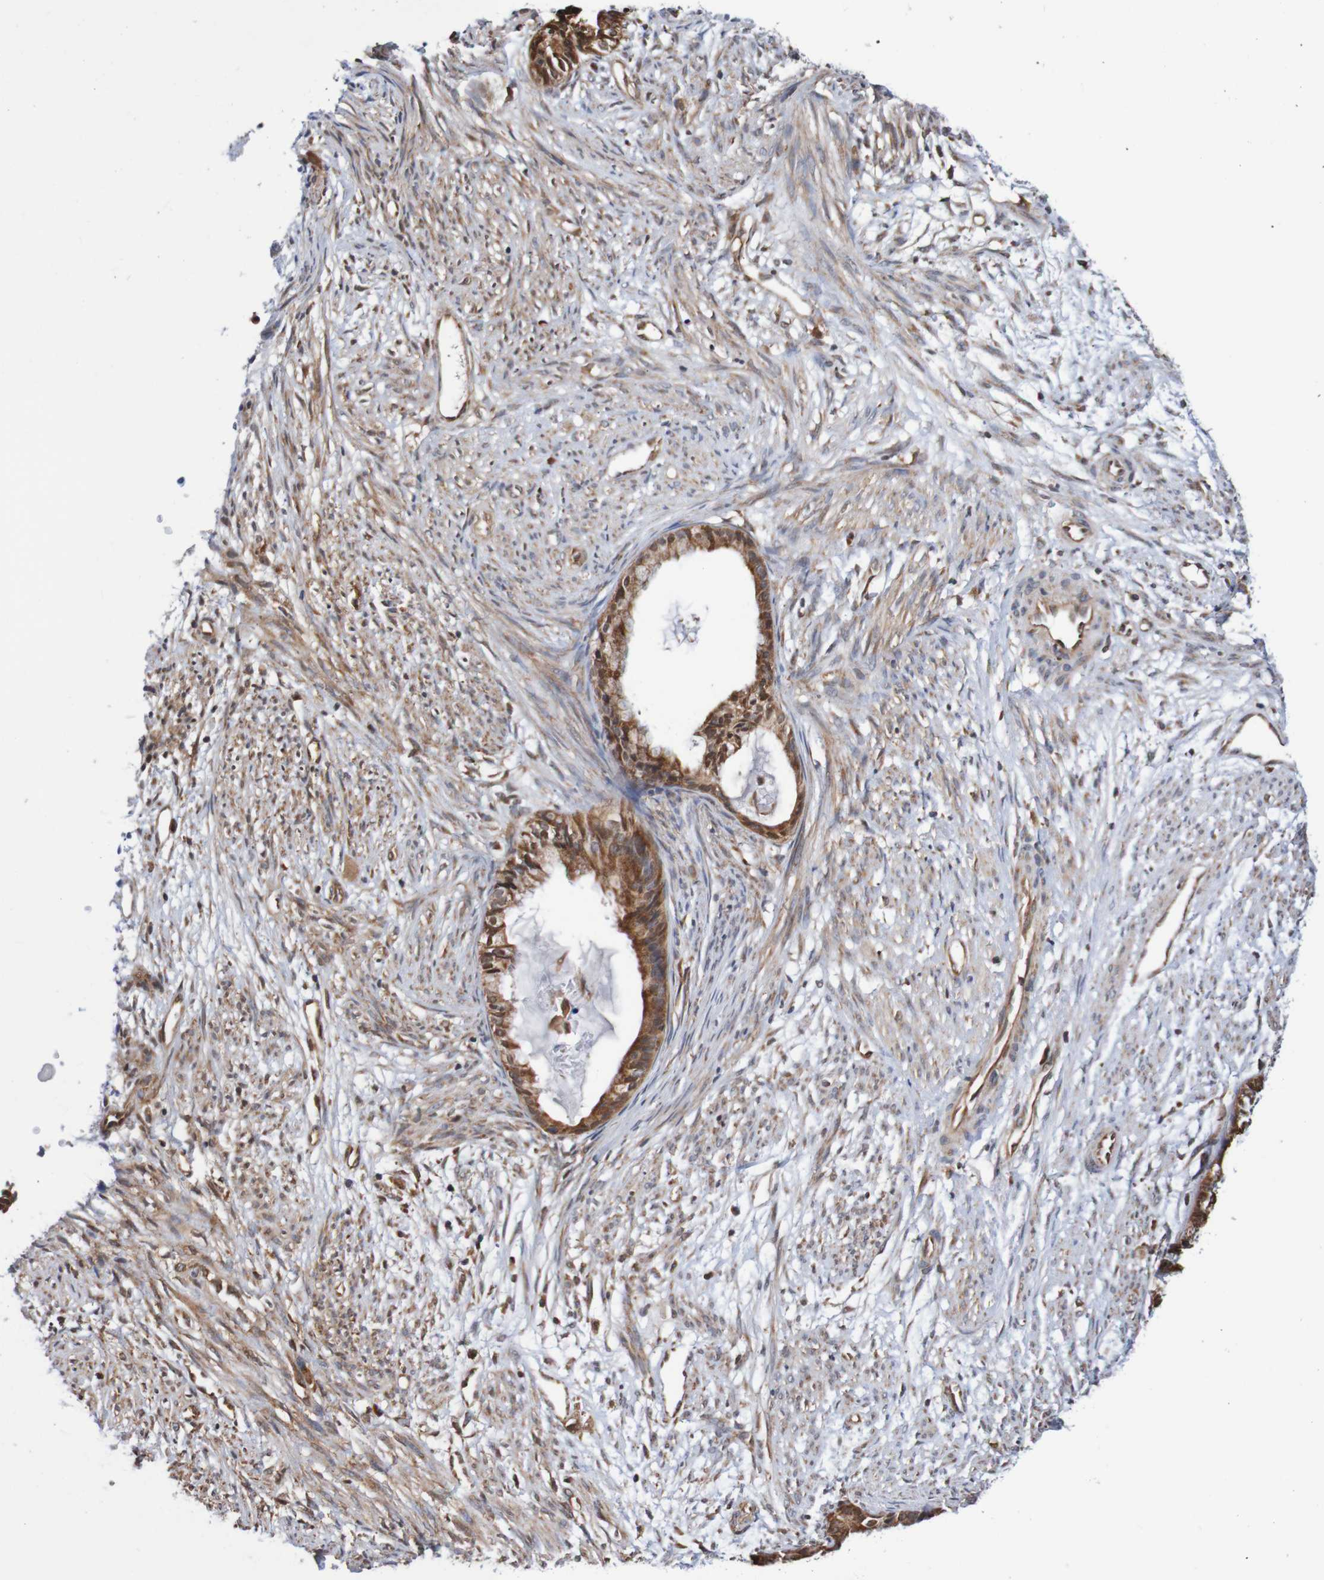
{"staining": {"intensity": "moderate", "quantity": ">75%", "location": "cytoplasmic/membranous"}, "tissue": "cervical cancer", "cell_type": "Tumor cells", "image_type": "cancer", "snomed": [{"axis": "morphology", "description": "Normal tissue, NOS"}, {"axis": "morphology", "description": "Adenocarcinoma, NOS"}, {"axis": "topography", "description": "Cervix"}, {"axis": "topography", "description": "Endometrium"}], "caption": "A high-resolution micrograph shows IHC staining of adenocarcinoma (cervical), which demonstrates moderate cytoplasmic/membranous staining in about >75% of tumor cells.", "gene": "AXIN1", "patient": {"sex": "female", "age": 86}}